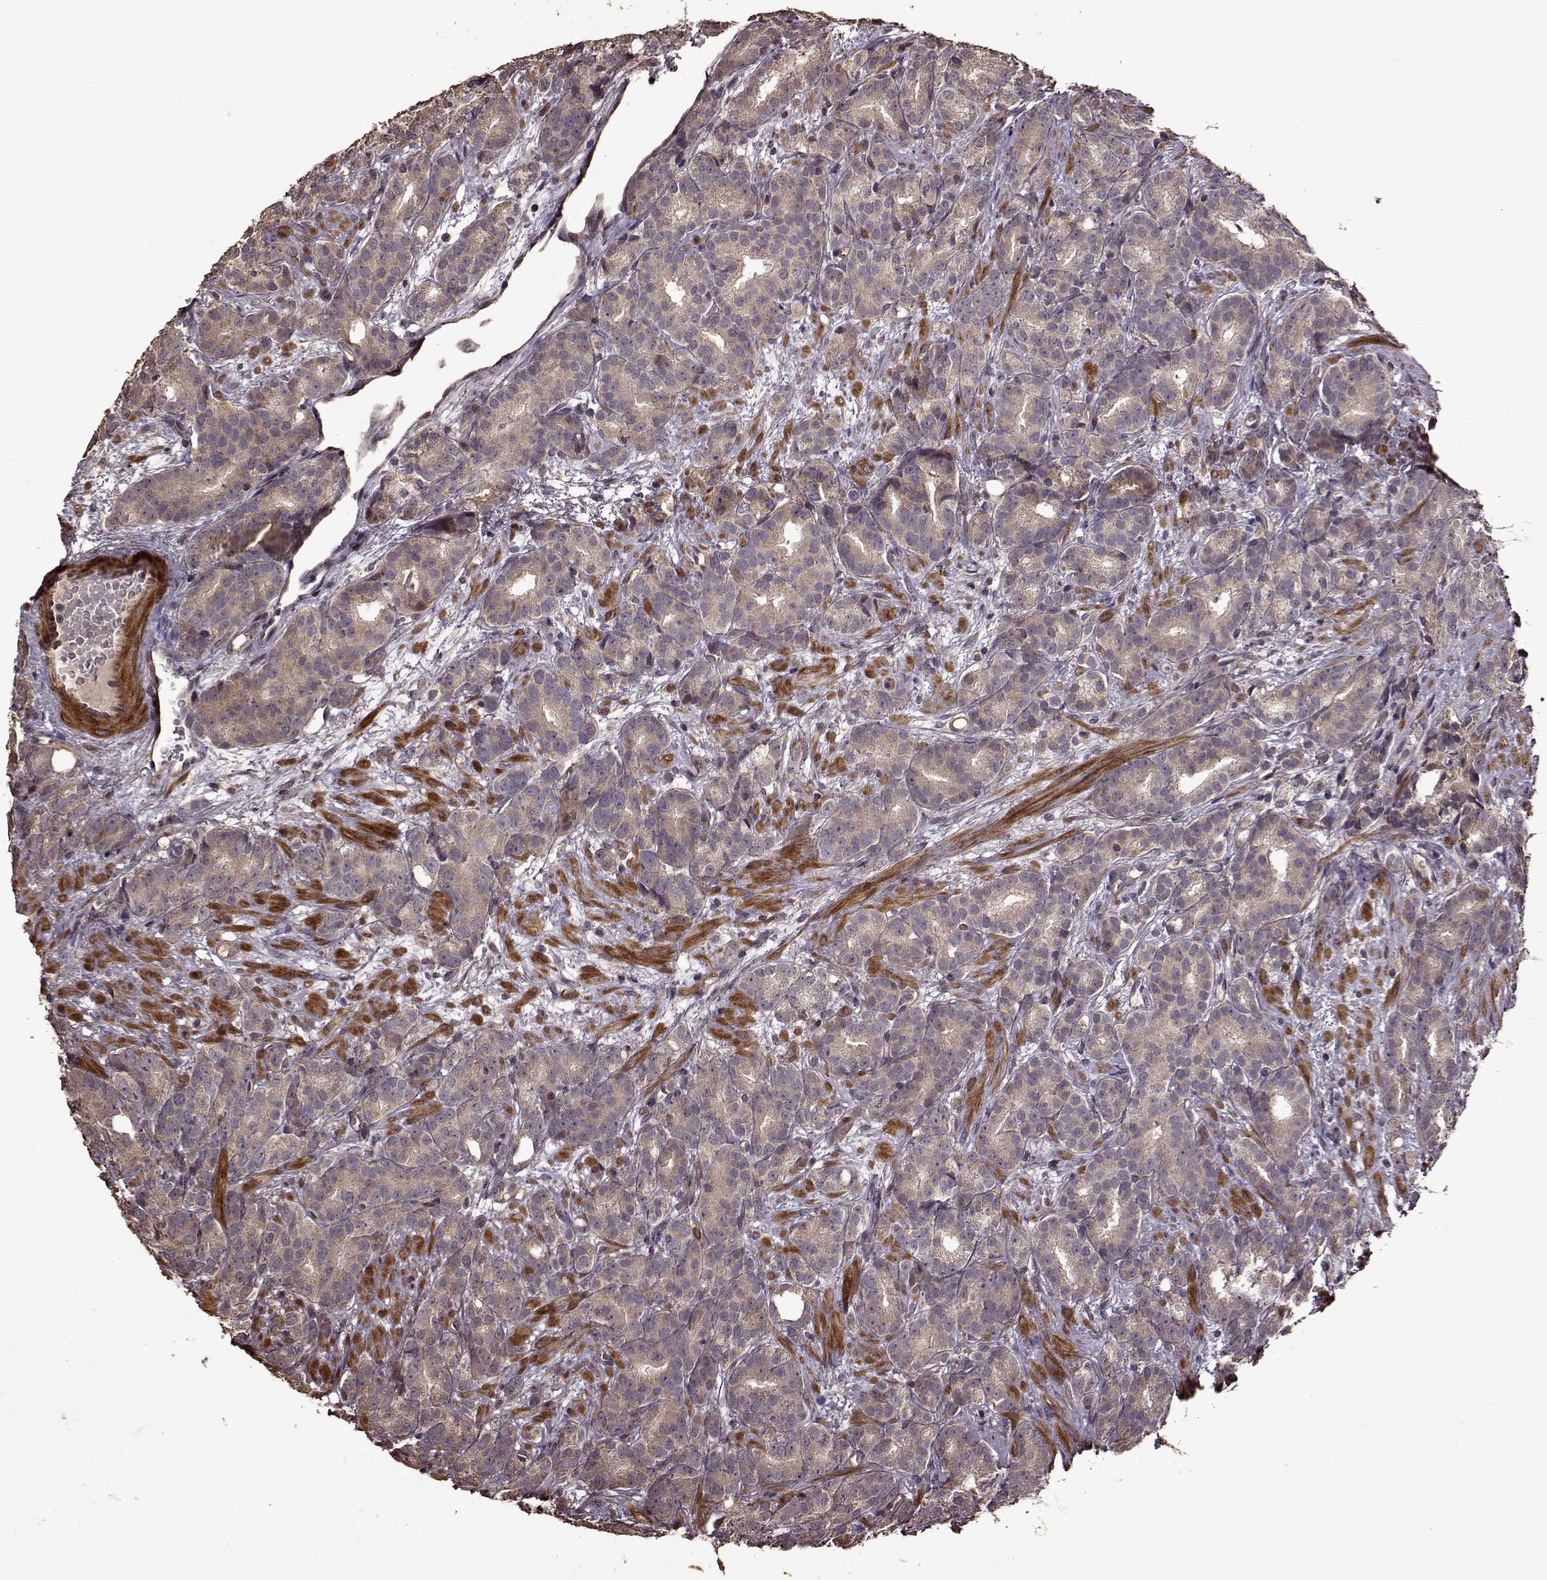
{"staining": {"intensity": "weak", "quantity": "25%-75%", "location": "cytoplasmic/membranous"}, "tissue": "prostate cancer", "cell_type": "Tumor cells", "image_type": "cancer", "snomed": [{"axis": "morphology", "description": "Adenocarcinoma, High grade"}, {"axis": "topography", "description": "Prostate"}], "caption": "DAB immunohistochemical staining of prostate cancer (high-grade adenocarcinoma) shows weak cytoplasmic/membranous protein positivity in approximately 25%-75% of tumor cells.", "gene": "FBXW11", "patient": {"sex": "male", "age": 90}}